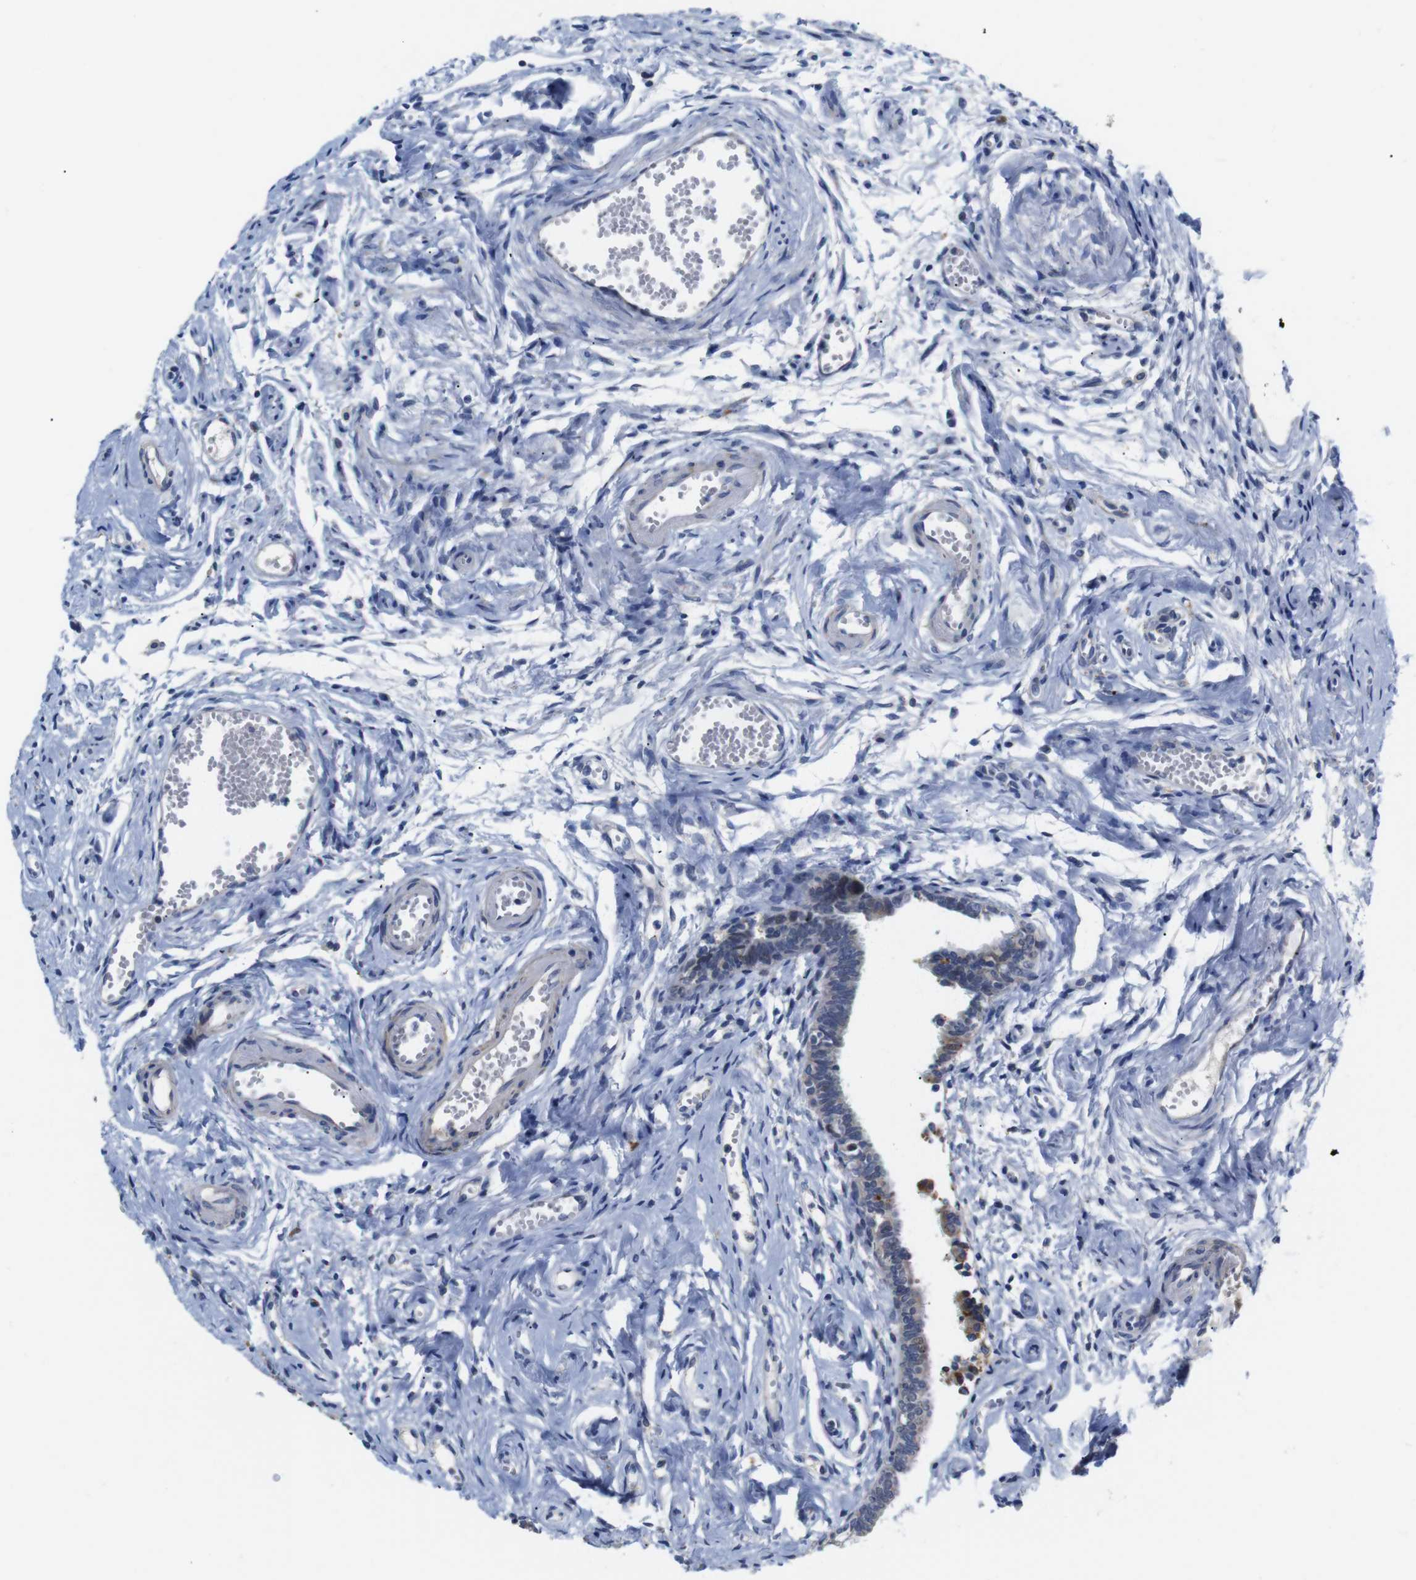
{"staining": {"intensity": "weak", "quantity": "<25%", "location": "cytoplasmic/membranous,nuclear"}, "tissue": "fallopian tube", "cell_type": "Glandular cells", "image_type": "normal", "snomed": [{"axis": "morphology", "description": "Normal tissue, NOS"}, {"axis": "topography", "description": "Fallopian tube"}], "caption": "IHC of benign human fallopian tube demonstrates no positivity in glandular cells. The staining was performed using DAB (3,3'-diaminobenzidine) to visualize the protein expression in brown, while the nuclei were stained in blue with hematoxylin (Magnification: 20x).", "gene": "LRRC55", "patient": {"sex": "female", "age": 71}}